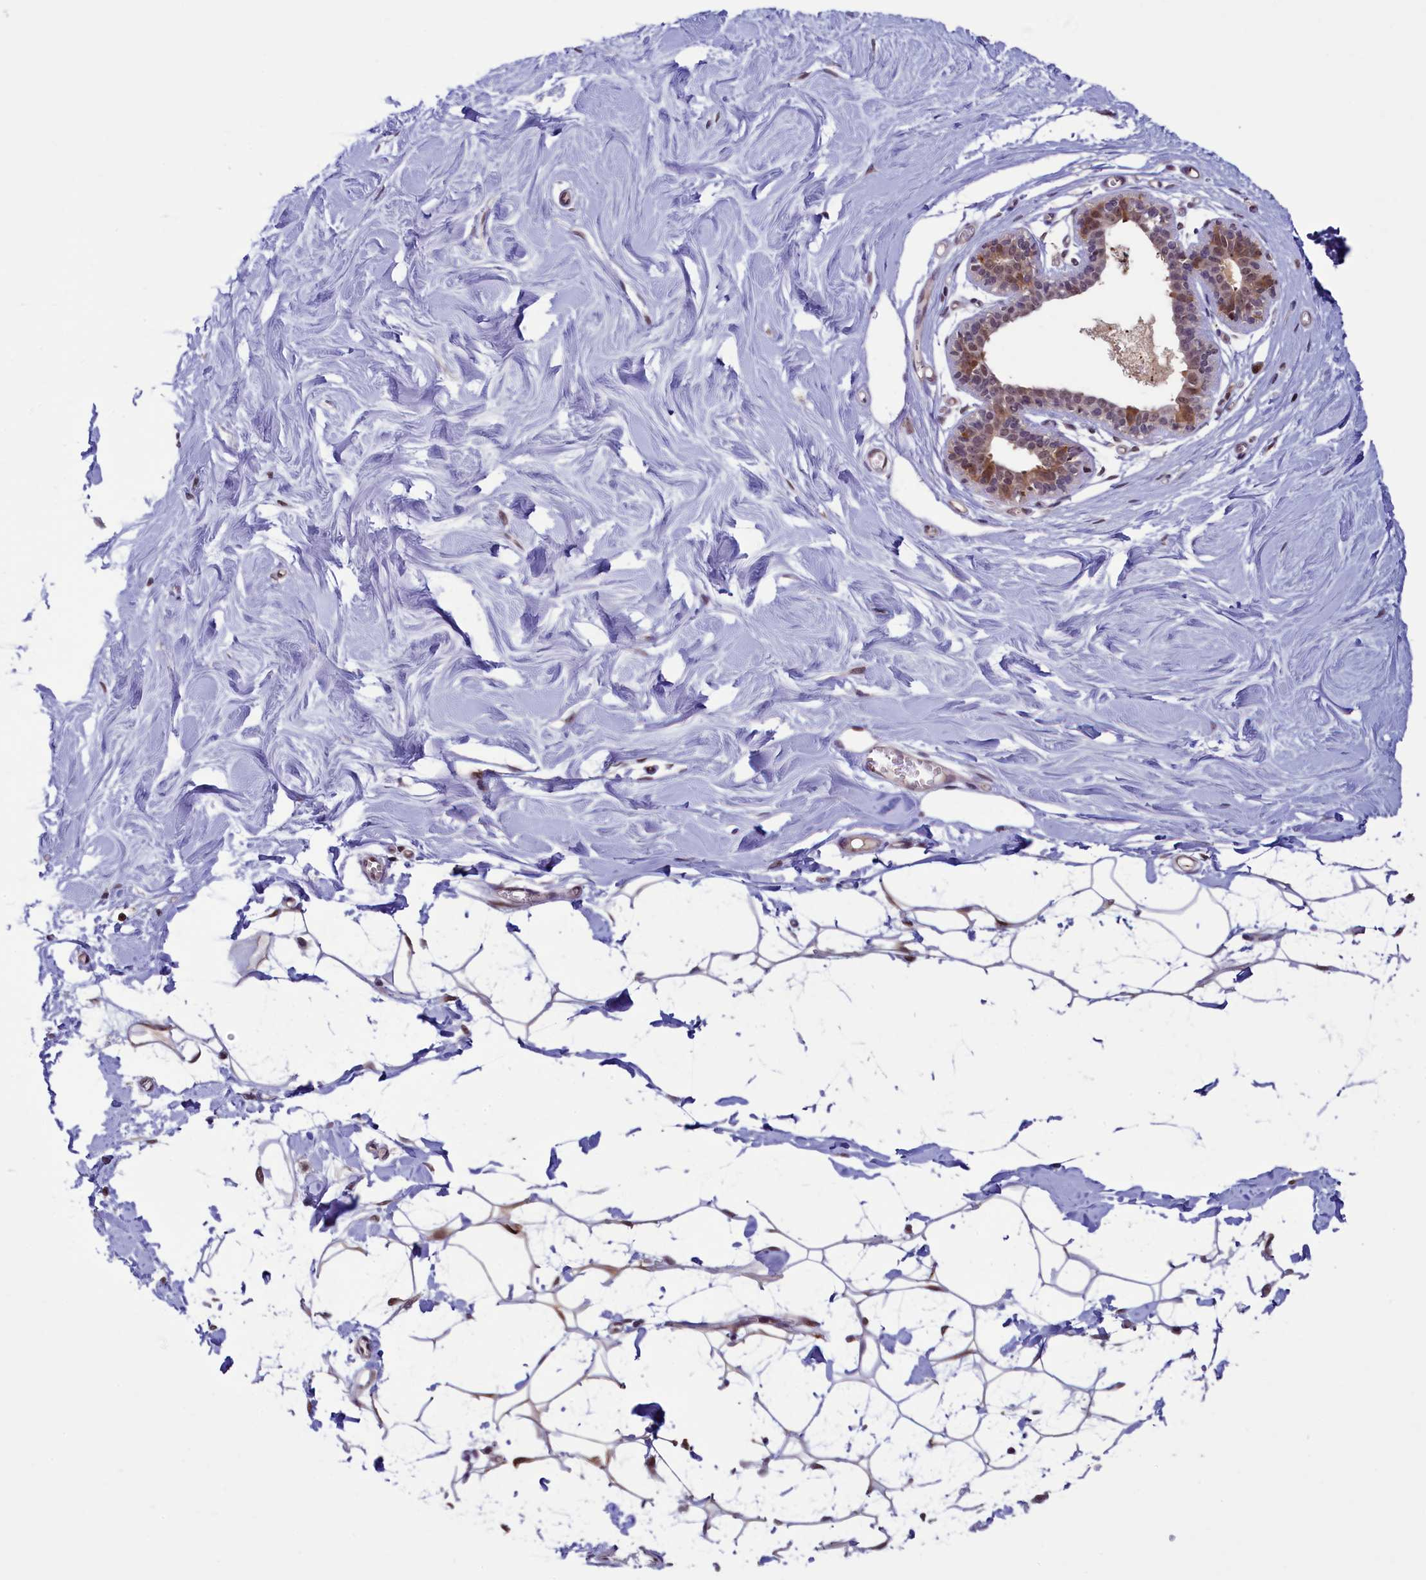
{"staining": {"intensity": "moderate", "quantity": "25%-75%", "location": "cytoplasmic/membranous,nuclear"}, "tissue": "breast", "cell_type": "Adipocytes", "image_type": "normal", "snomed": [{"axis": "morphology", "description": "Normal tissue, NOS"}, {"axis": "topography", "description": "Breast"}], "caption": "The micrograph demonstrates staining of benign breast, revealing moderate cytoplasmic/membranous,nuclear protein staining (brown color) within adipocytes. (IHC, brightfield microscopy, high magnification).", "gene": "SLC7A6OS", "patient": {"sex": "female", "age": 27}}